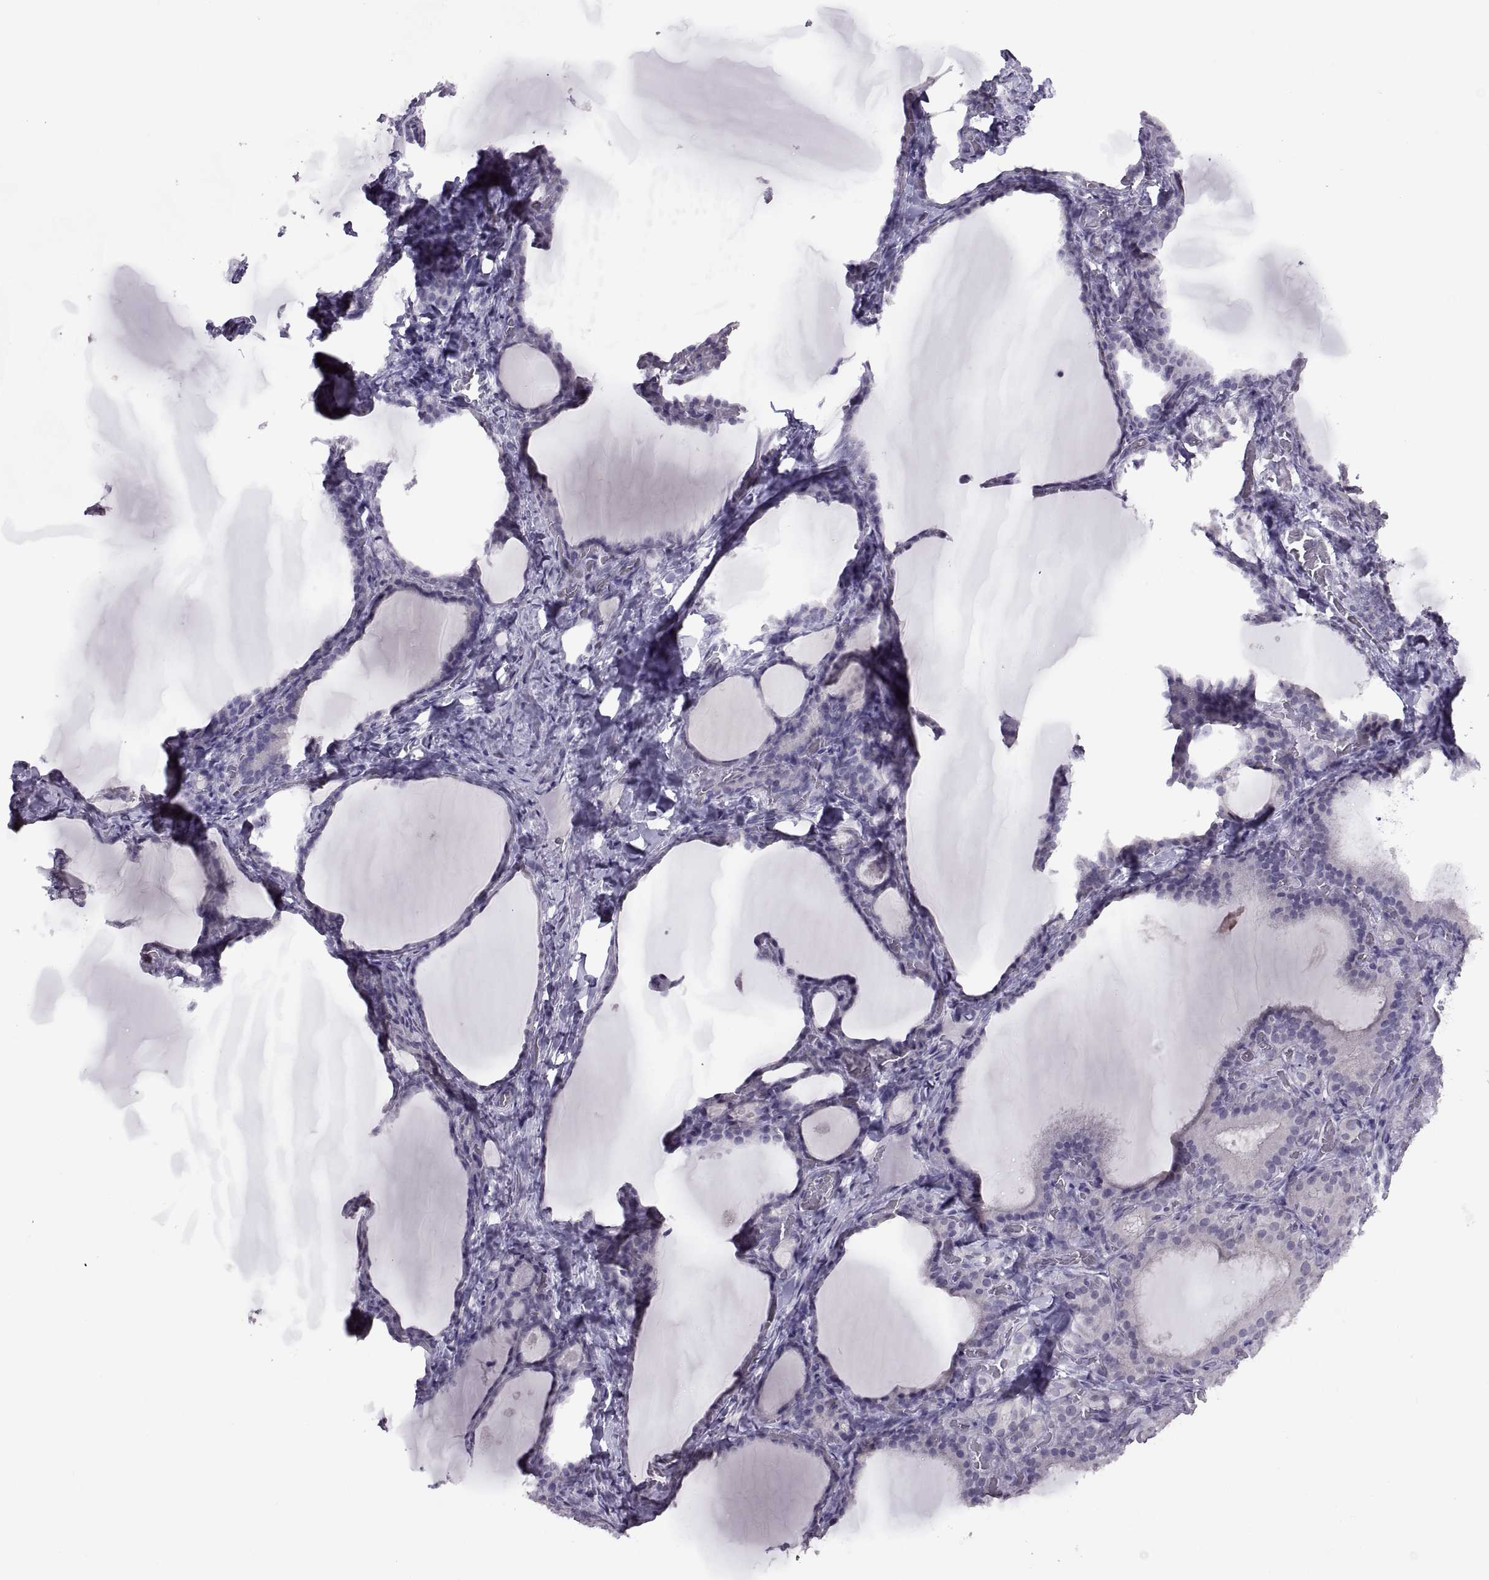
{"staining": {"intensity": "negative", "quantity": "none", "location": "none"}, "tissue": "thyroid gland", "cell_type": "Glandular cells", "image_type": "normal", "snomed": [{"axis": "morphology", "description": "Normal tissue, NOS"}, {"axis": "morphology", "description": "Hyperplasia, NOS"}, {"axis": "topography", "description": "Thyroid gland"}], "caption": "Glandular cells are negative for brown protein staining in benign thyroid gland. Nuclei are stained in blue.", "gene": "ASIC2", "patient": {"sex": "female", "age": 27}}